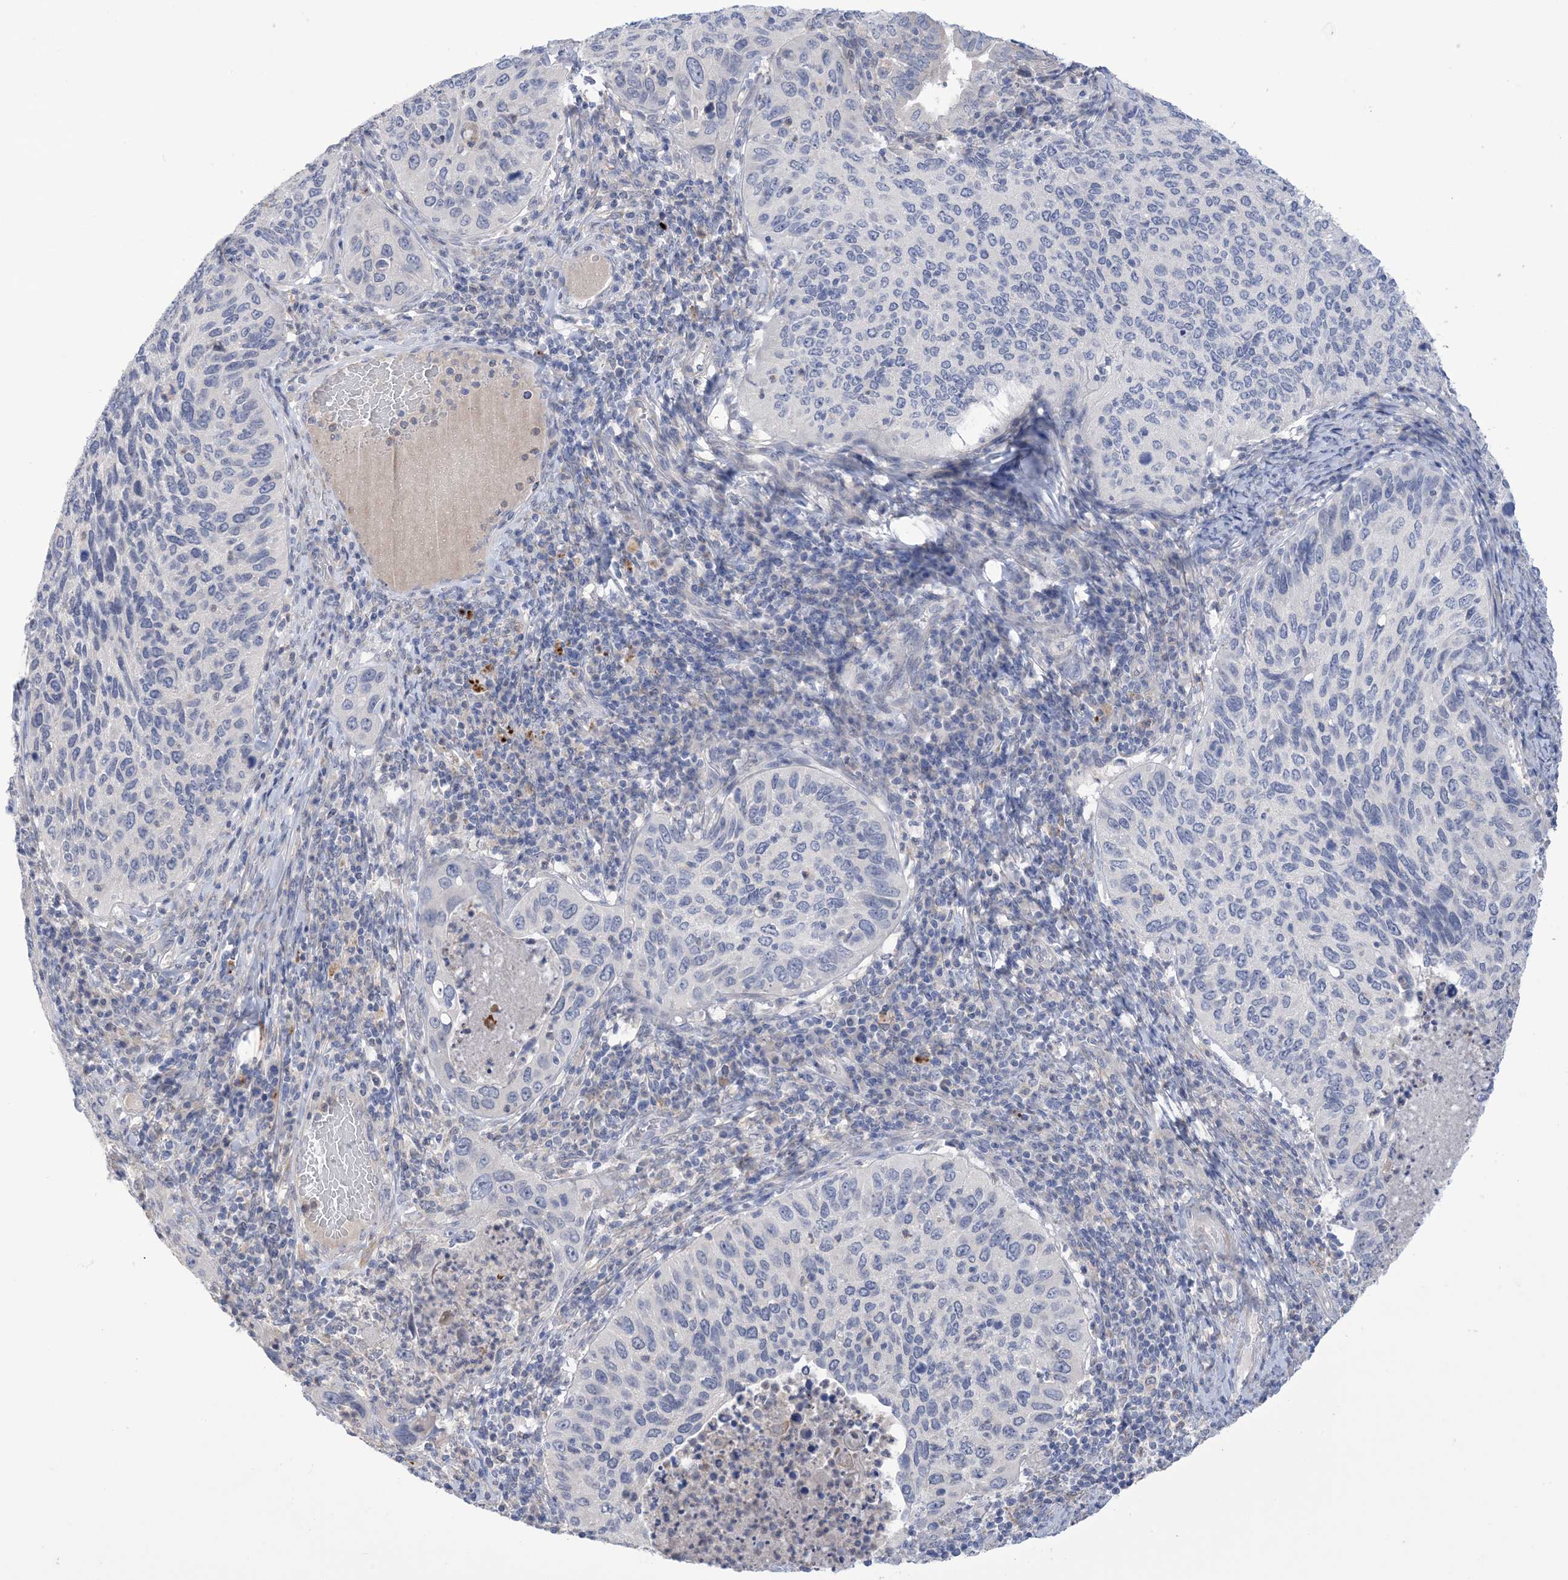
{"staining": {"intensity": "negative", "quantity": "none", "location": "none"}, "tissue": "cervical cancer", "cell_type": "Tumor cells", "image_type": "cancer", "snomed": [{"axis": "morphology", "description": "Squamous cell carcinoma, NOS"}, {"axis": "topography", "description": "Cervix"}], "caption": "Immunohistochemistry (IHC) histopathology image of neoplastic tissue: cervical cancer stained with DAB displays no significant protein staining in tumor cells.", "gene": "TTYH1", "patient": {"sex": "female", "age": 38}}